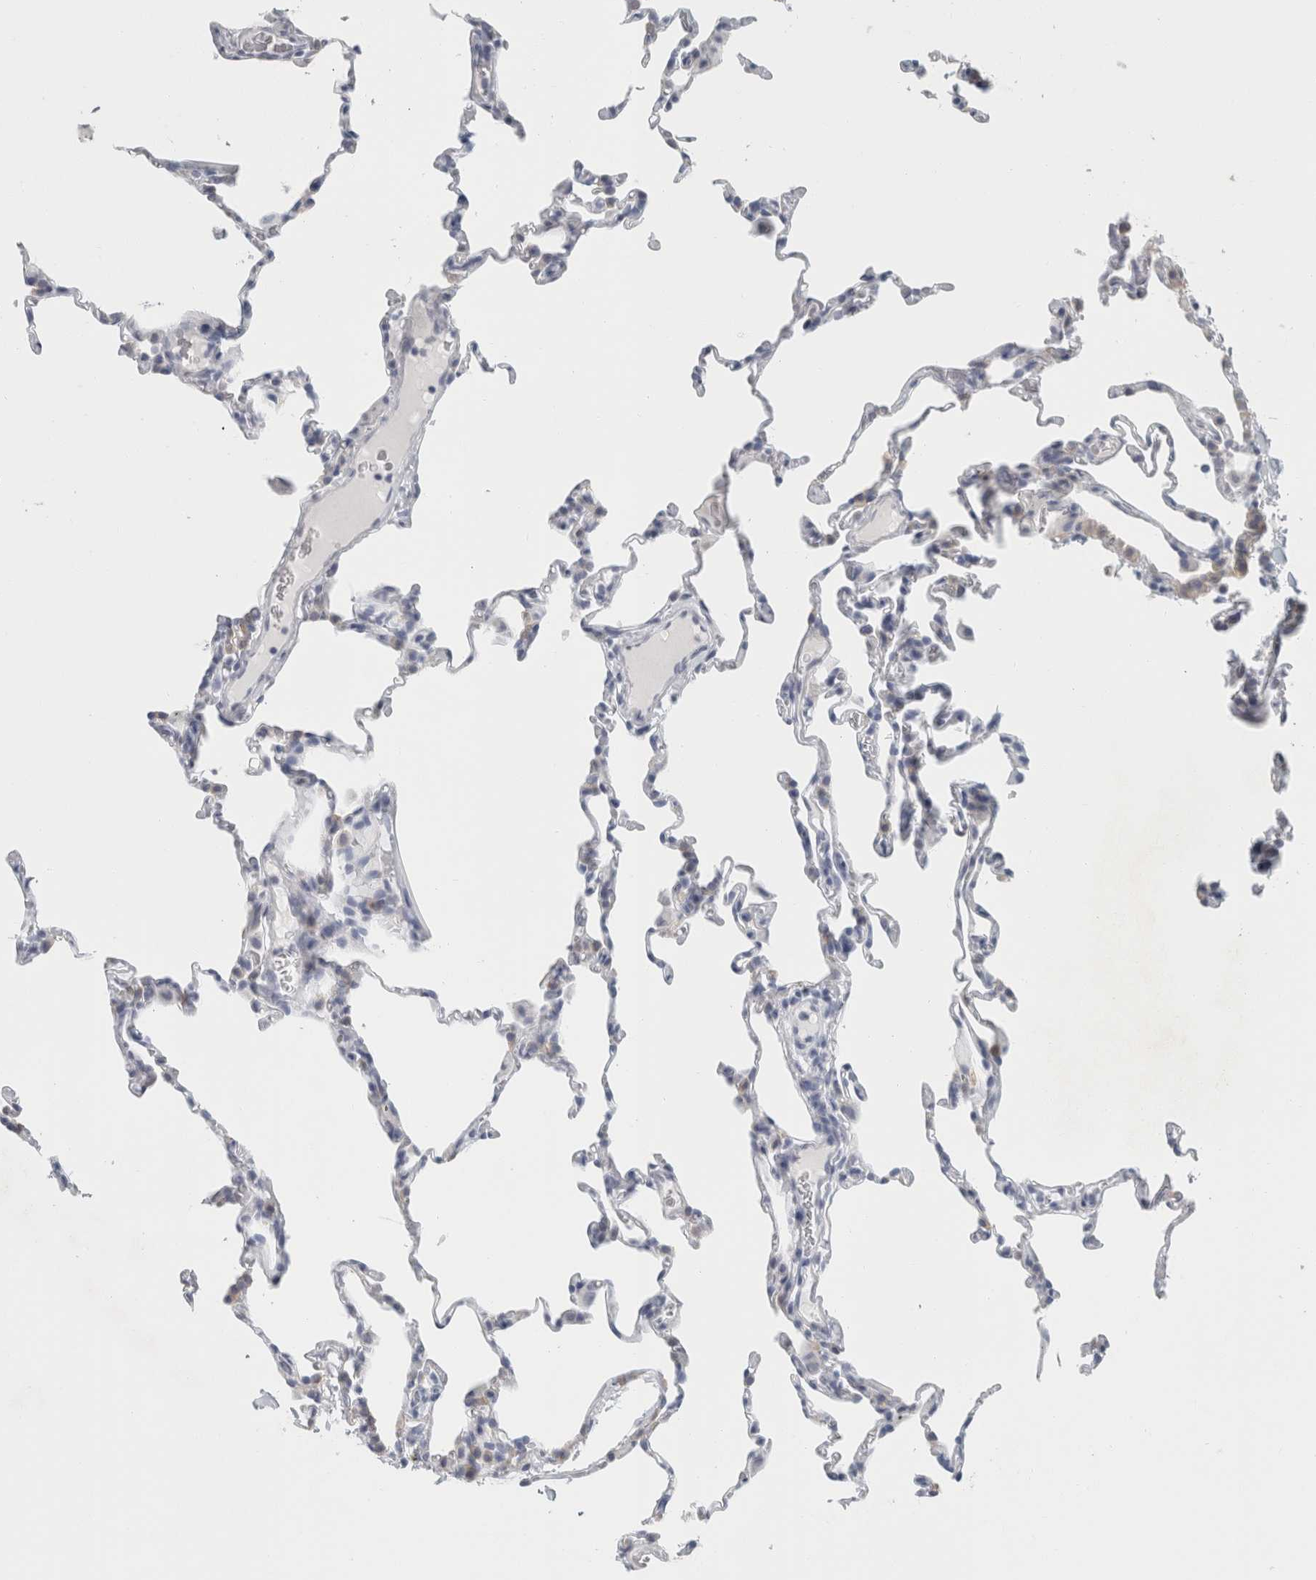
{"staining": {"intensity": "negative", "quantity": "none", "location": "none"}, "tissue": "lung", "cell_type": "Alveolar cells", "image_type": "normal", "snomed": [{"axis": "morphology", "description": "Normal tissue, NOS"}, {"axis": "topography", "description": "Lung"}], "caption": "The image exhibits no staining of alveolar cells in benign lung.", "gene": "SLC28A3", "patient": {"sex": "male", "age": 20}}